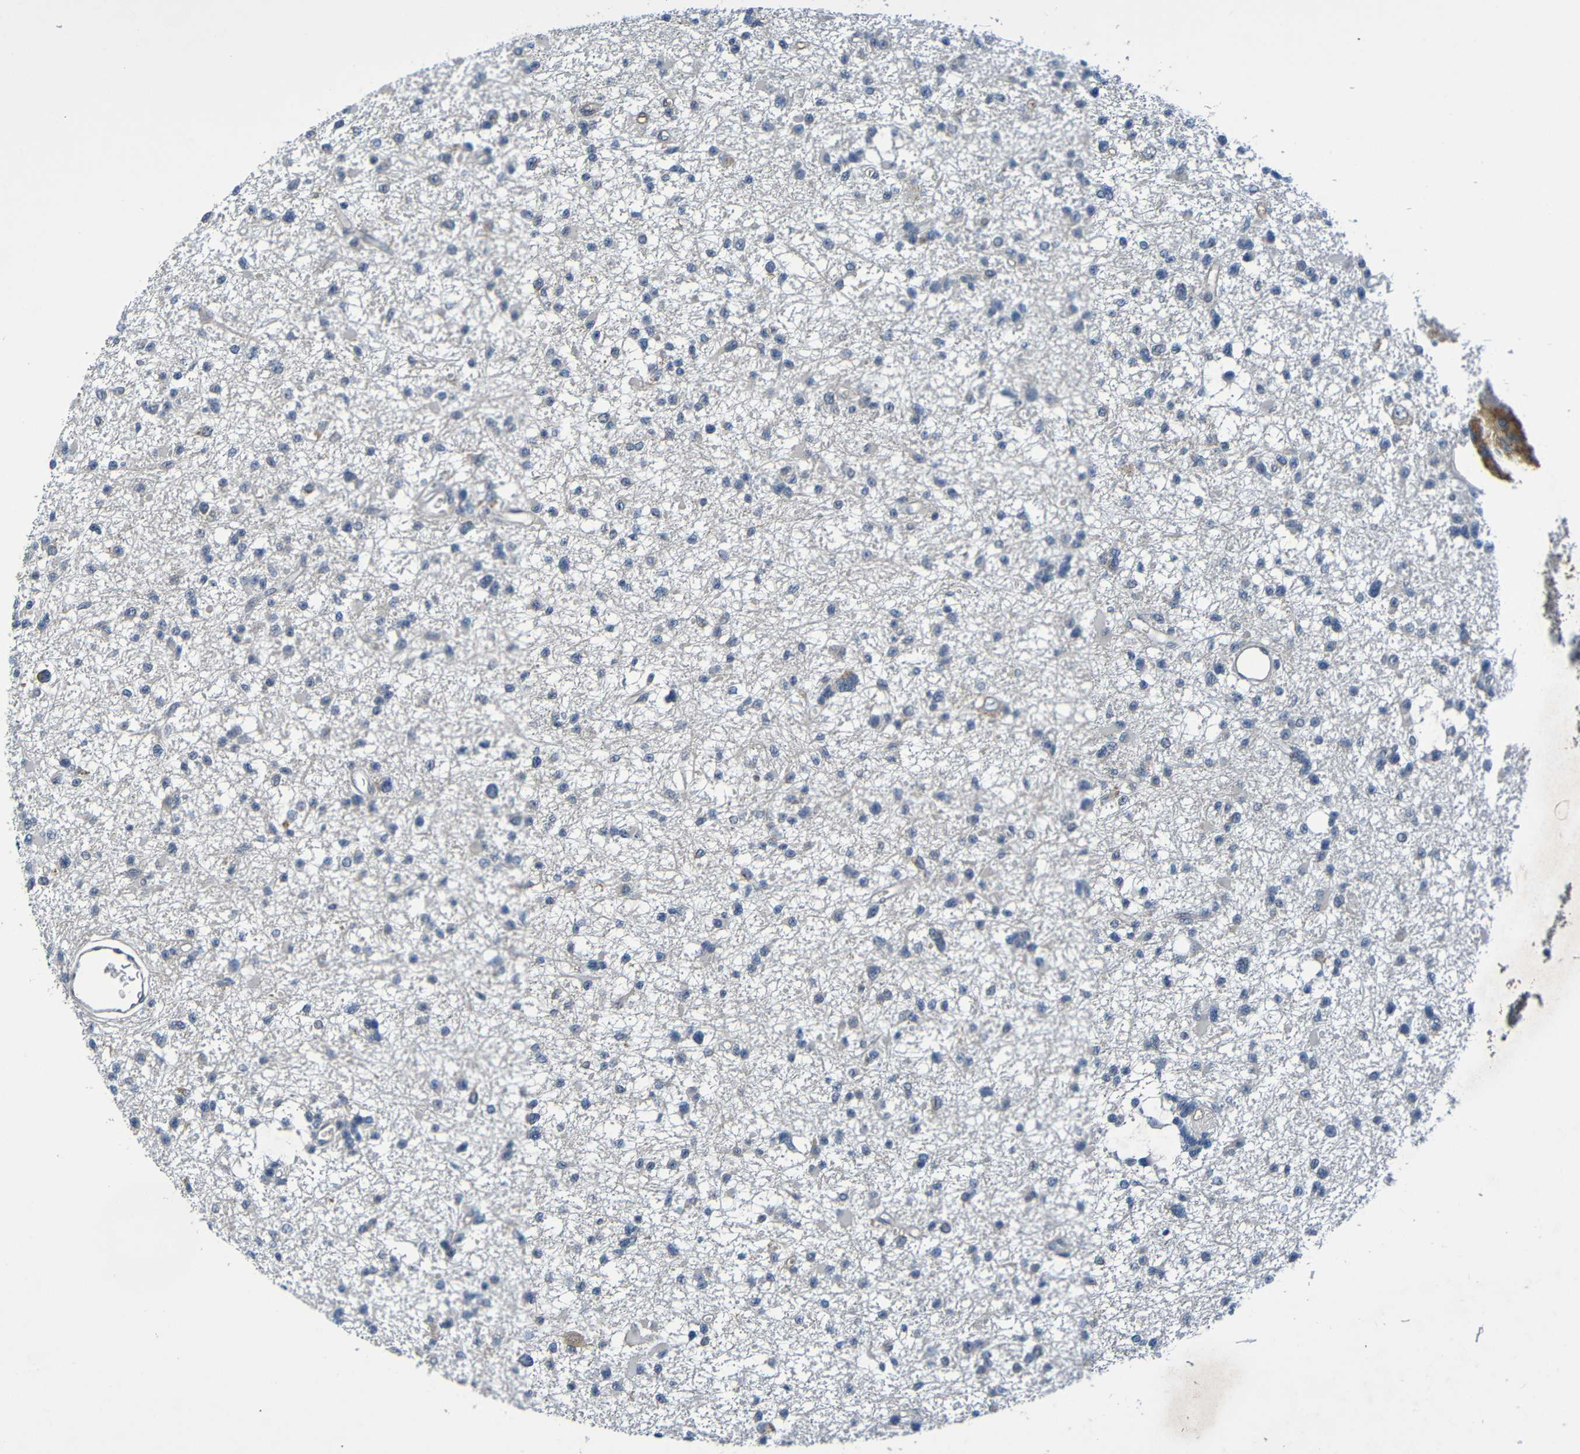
{"staining": {"intensity": "negative", "quantity": "none", "location": "none"}, "tissue": "glioma", "cell_type": "Tumor cells", "image_type": "cancer", "snomed": [{"axis": "morphology", "description": "Glioma, malignant, Low grade"}, {"axis": "topography", "description": "Brain"}], "caption": "Immunohistochemical staining of glioma shows no significant expression in tumor cells.", "gene": "C1QA", "patient": {"sex": "female", "age": 22}}